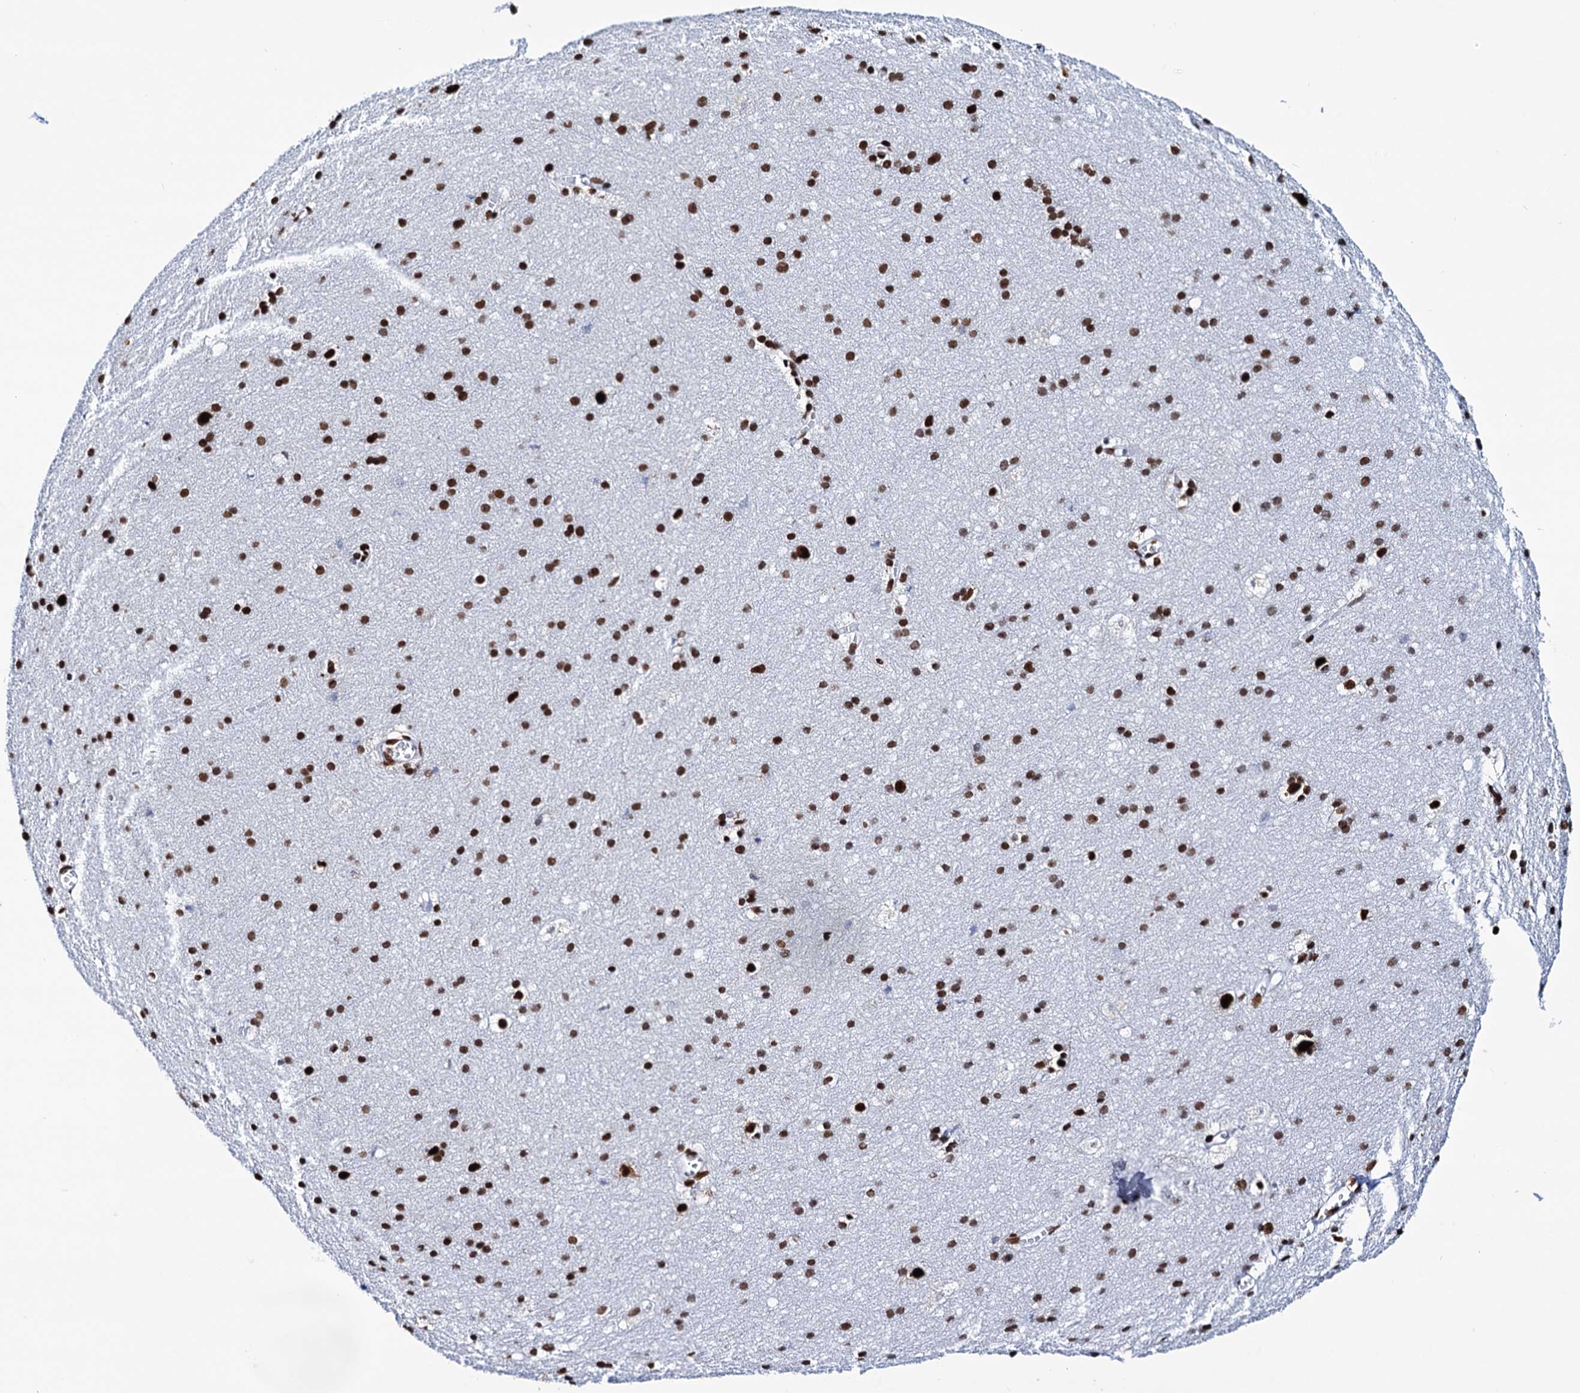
{"staining": {"intensity": "moderate", "quantity": "25%-75%", "location": "nuclear"}, "tissue": "cerebral cortex", "cell_type": "Endothelial cells", "image_type": "normal", "snomed": [{"axis": "morphology", "description": "Normal tissue, NOS"}, {"axis": "topography", "description": "Cerebral cortex"}], "caption": "DAB (3,3'-diaminobenzidine) immunohistochemical staining of benign human cerebral cortex exhibits moderate nuclear protein staining in about 25%-75% of endothelial cells. (Stains: DAB (3,3'-diaminobenzidine) in brown, nuclei in blue, Microscopy: brightfield microscopy at high magnification).", "gene": "MATR3", "patient": {"sex": "male", "age": 54}}